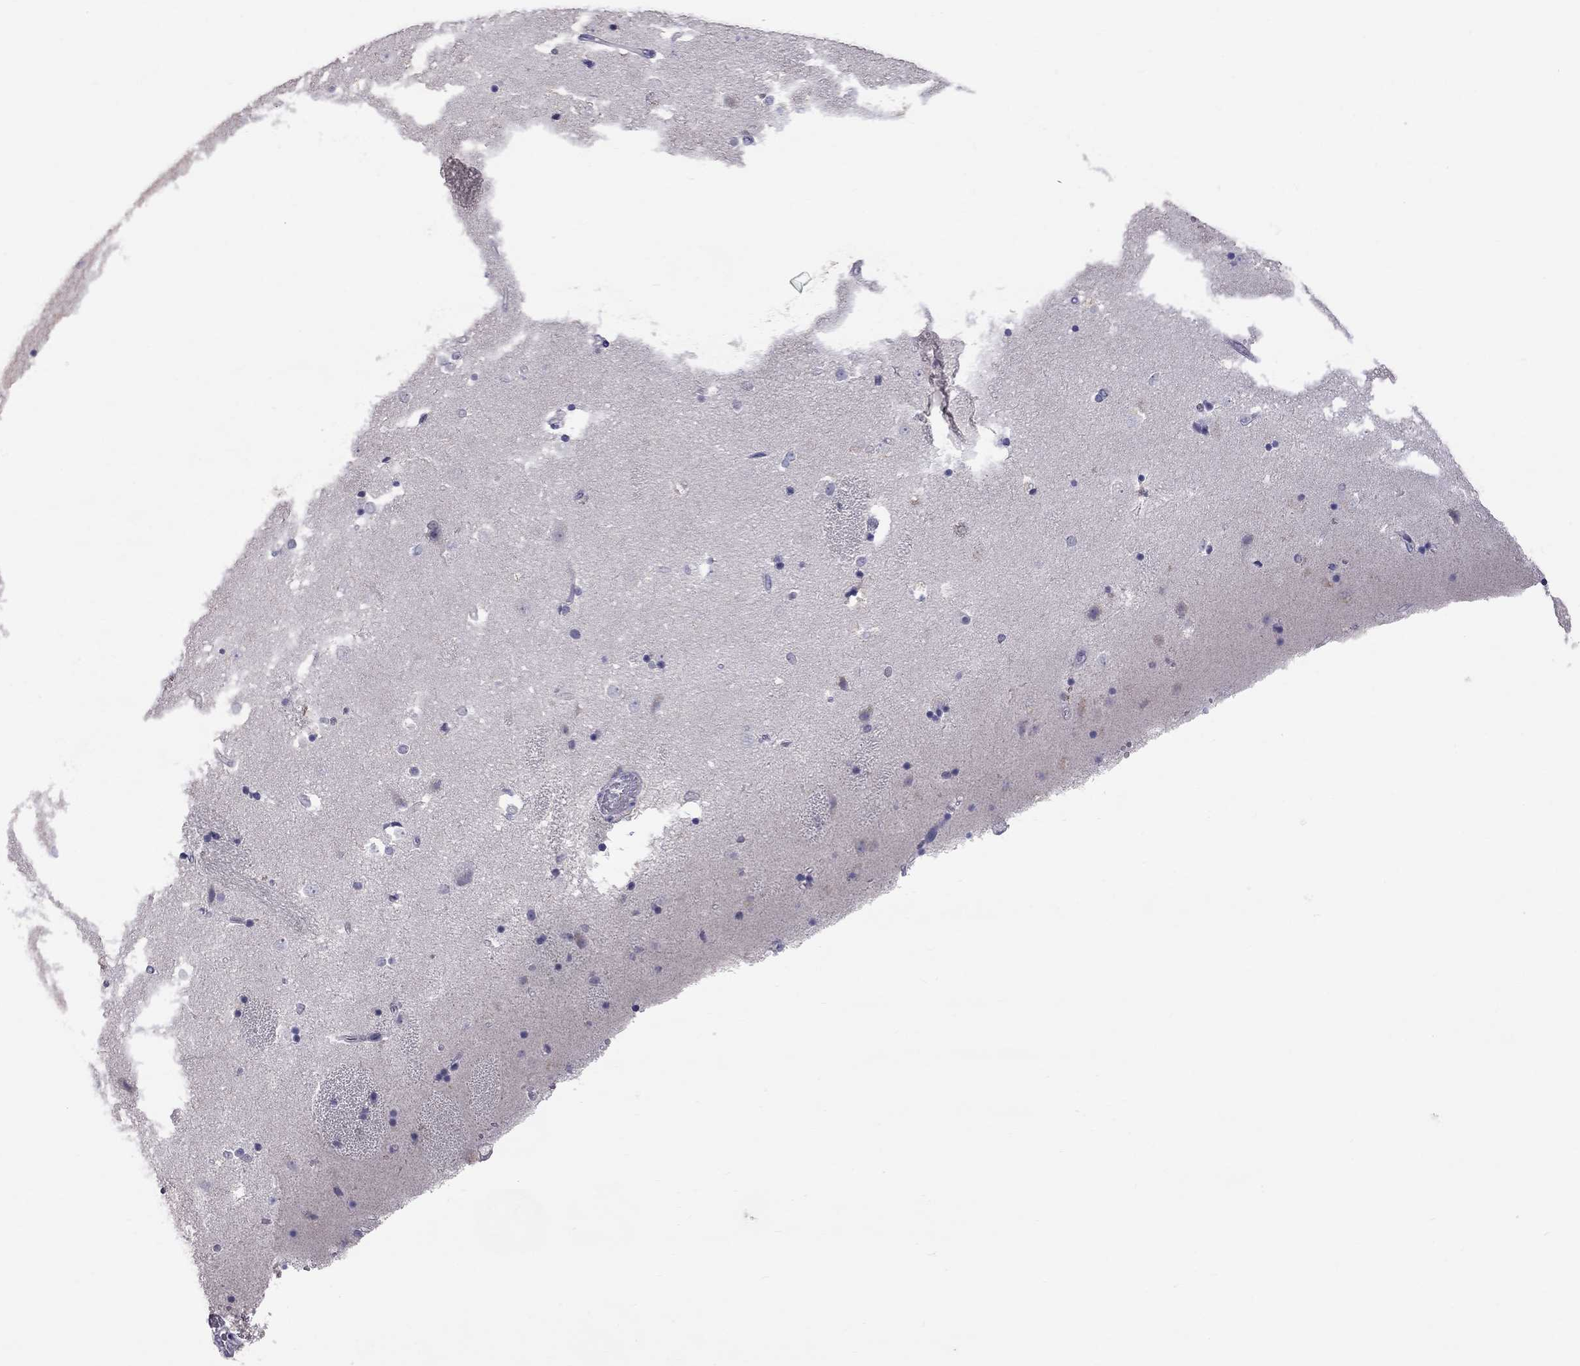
{"staining": {"intensity": "negative", "quantity": "none", "location": "none"}, "tissue": "caudate", "cell_type": "Glial cells", "image_type": "normal", "snomed": [{"axis": "morphology", "description": "Normal tissue, NOS"}, {"axis": "topography", "description": "Lateral ventricle wall"}], "caption": "IHC micrograph of normal caudate: human caudate stained with DAB reveals no significant protein staining in glial cells.", "gene": "CFAP91", "patient": {"sex": "male", "age": 51}}